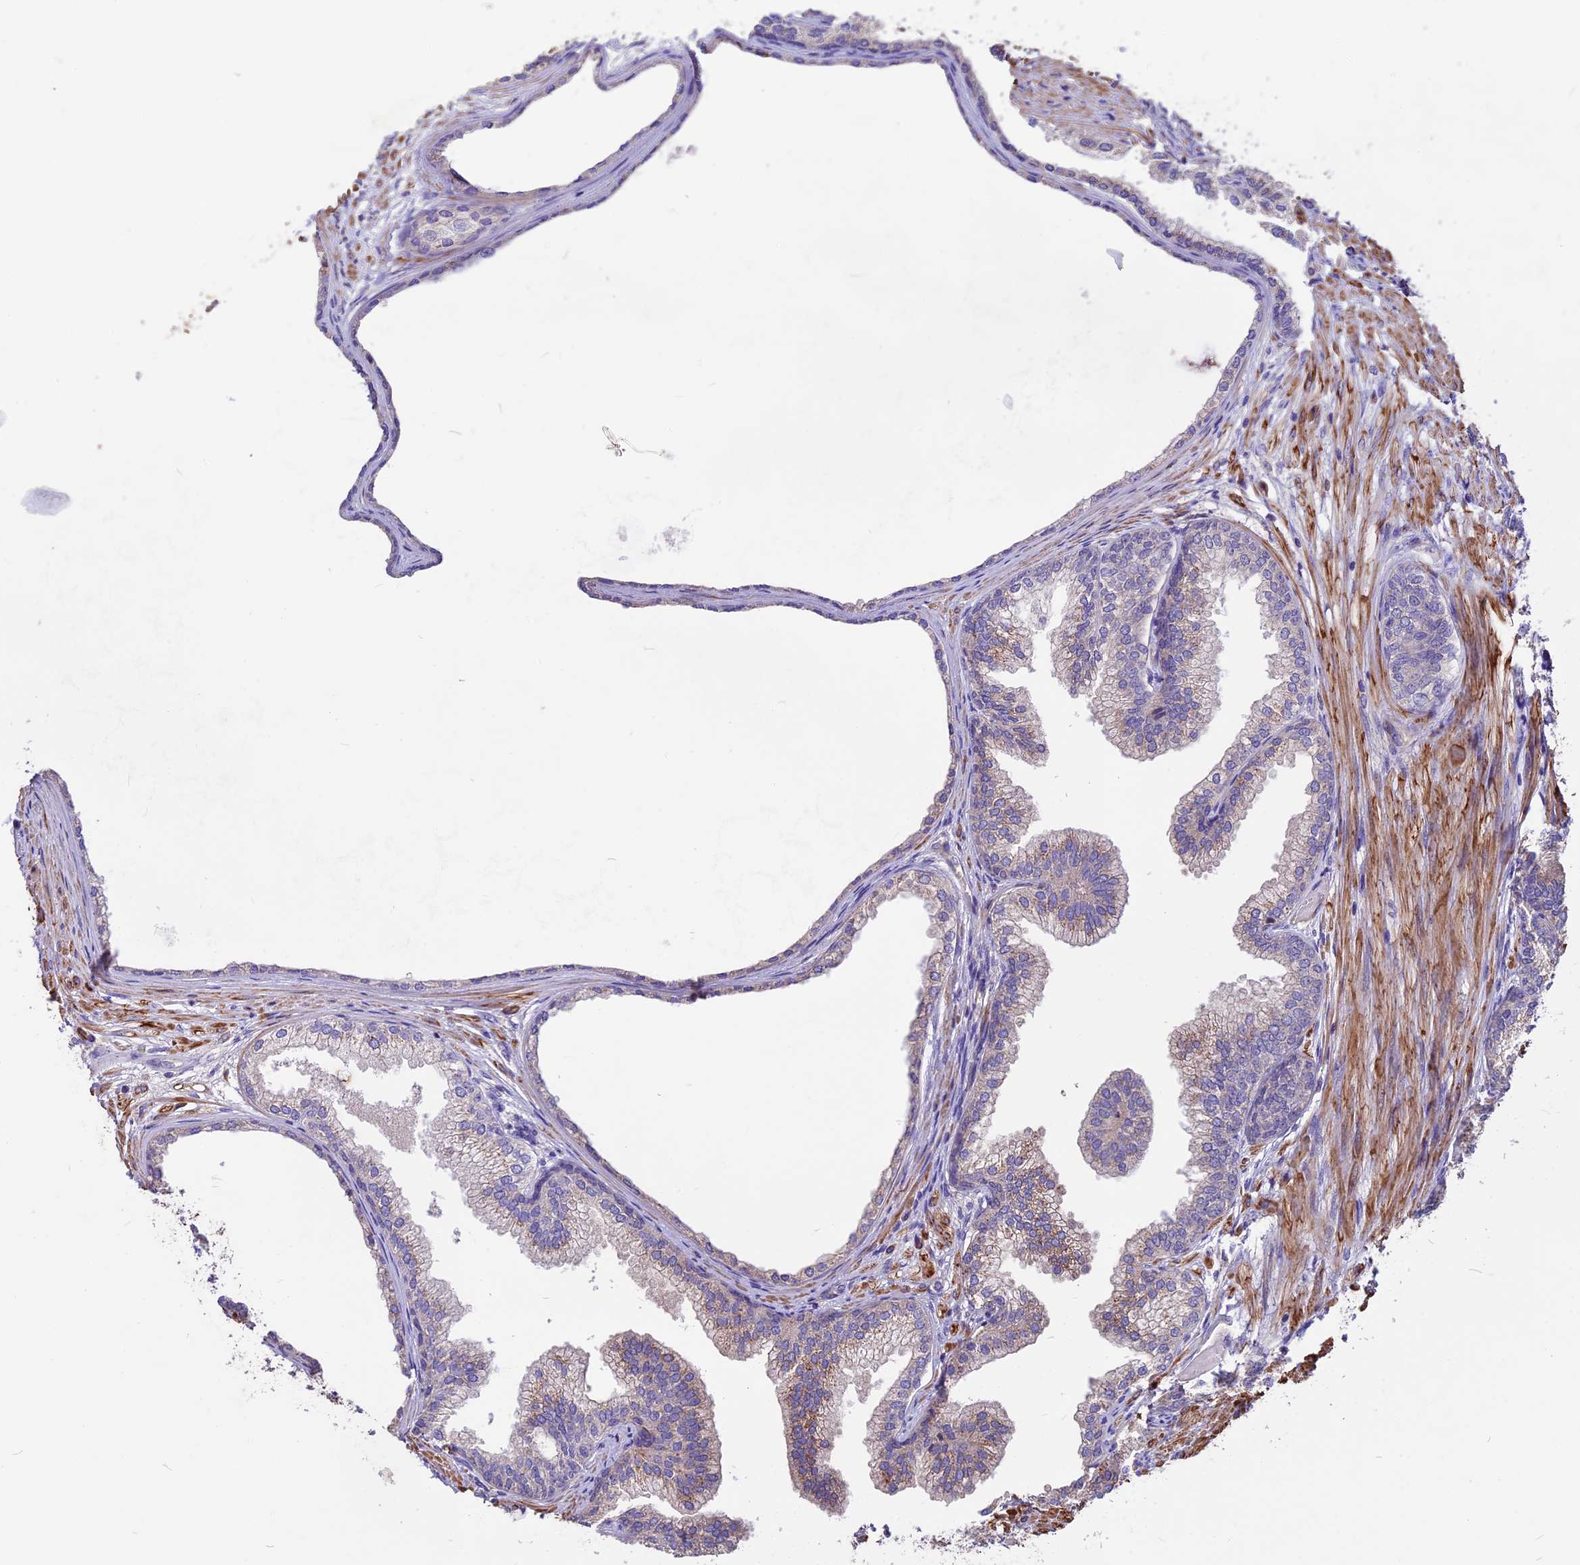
{"staining": {"intensity": "weak", "quantity": "<25%", "location": "cytoplasmic/membranous"}, "tissue": "prostate", "cell_type": "Glandular cells", "image_type": "normal", "snomed": [{"axis": "morphology", "description": "Normal tissue, NOS"}, {"axis": "topography", "description": "Prostate"}], "caption": "DAB immunohistochemical staining of benign human prostate shows no significant expression in glandular cells. (Immunohistochemistry (ihc), brightfield microscopy, high magnification).", "gene": "ANO3", "patient": {"sex": "male", "age": 76}}